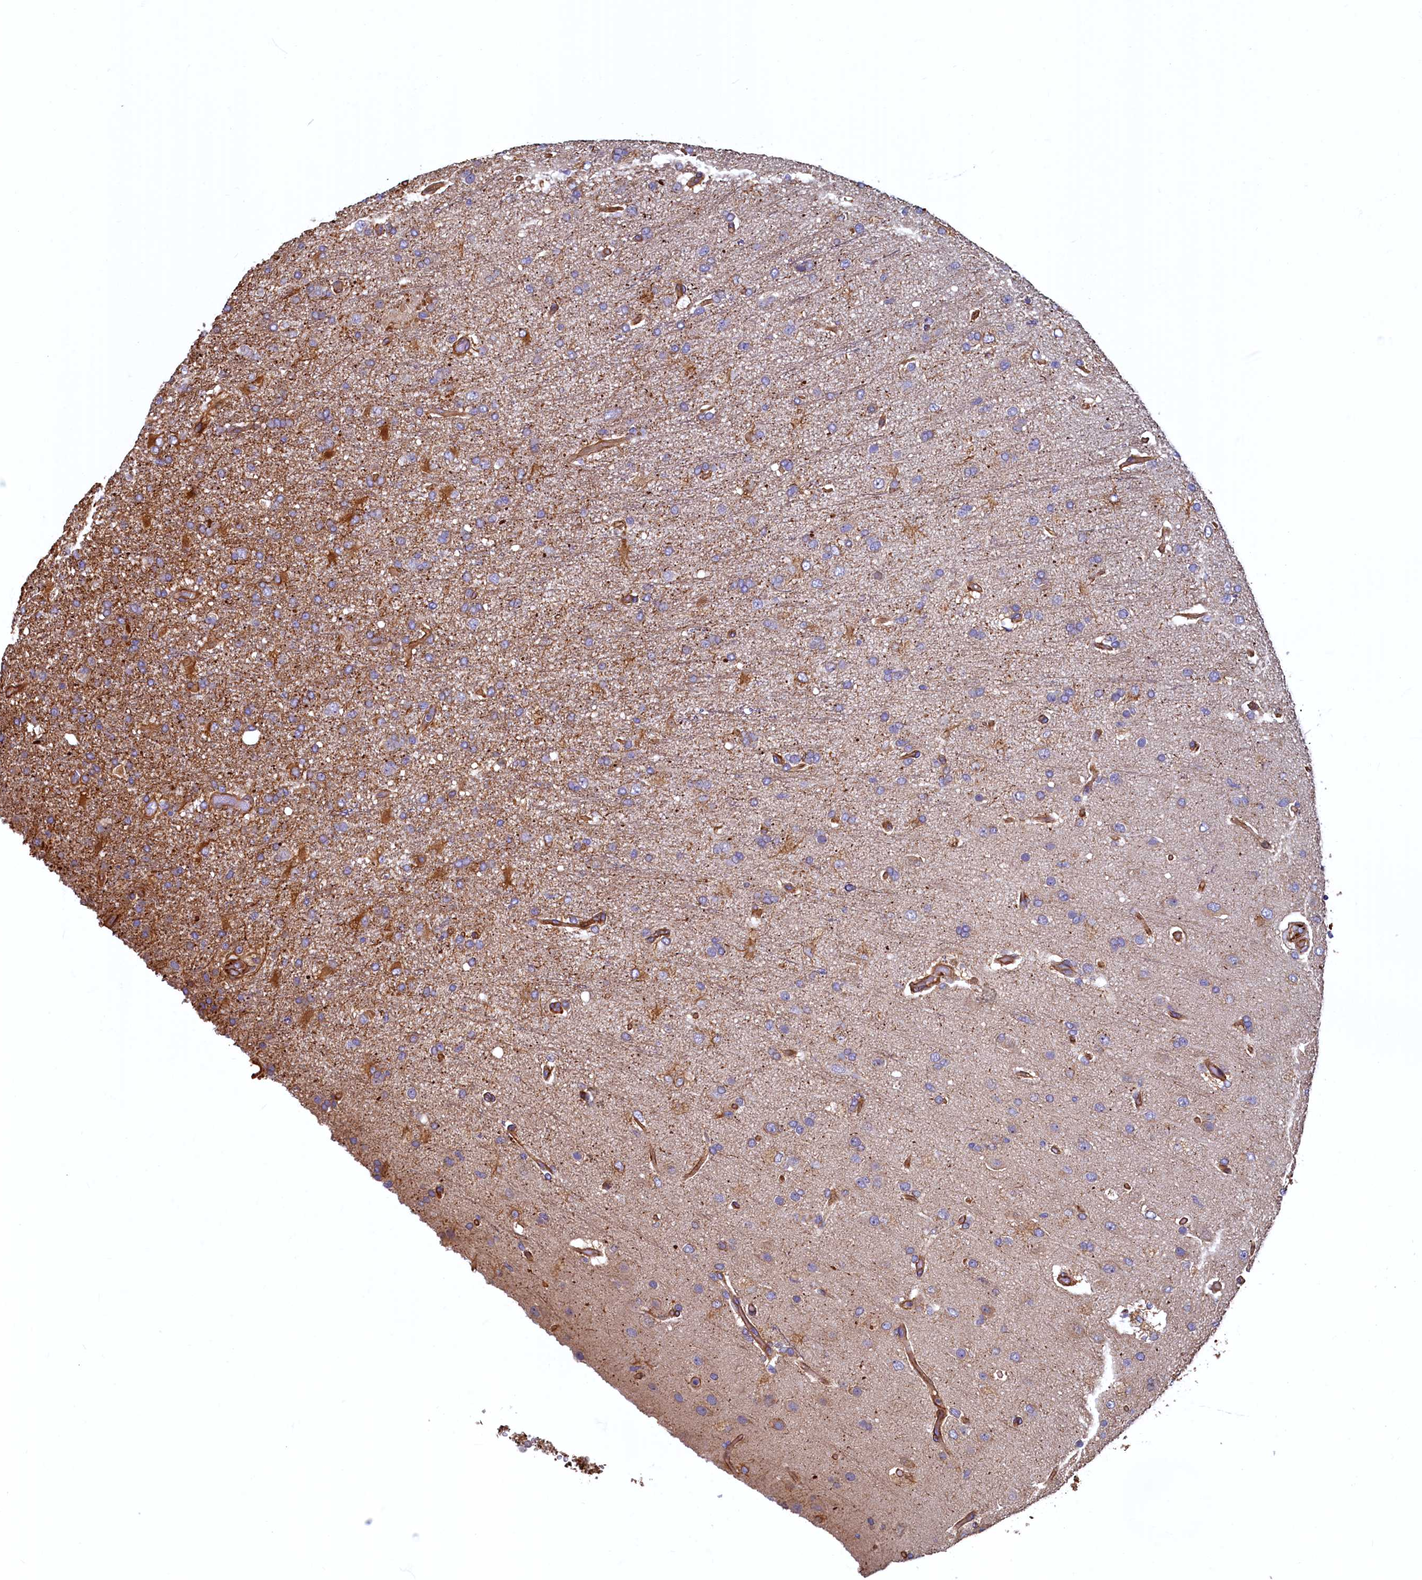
{"staining": {"intensity": "negative", "quantity": "none", "location": "none"}, "tissue": "glioma", "cell_type": "Tumor cells", "image_type": "cancer", "snomed": [{"axis": "morphology", "description": "Glioma, malignant, High grade"}, {"axis": "topography", "description": "Brain"}], "caption": "High power microscopy histopathology image of an immunohistochemistry histopathology image of malignant high-grade glioma, revealing no significant positivity in tumor cells. (DAB (3,3'-diaminobenzidine) IHC, high magnification).", "gene": "LRRC57", "patient": {"sex": "female", "age": 74}}